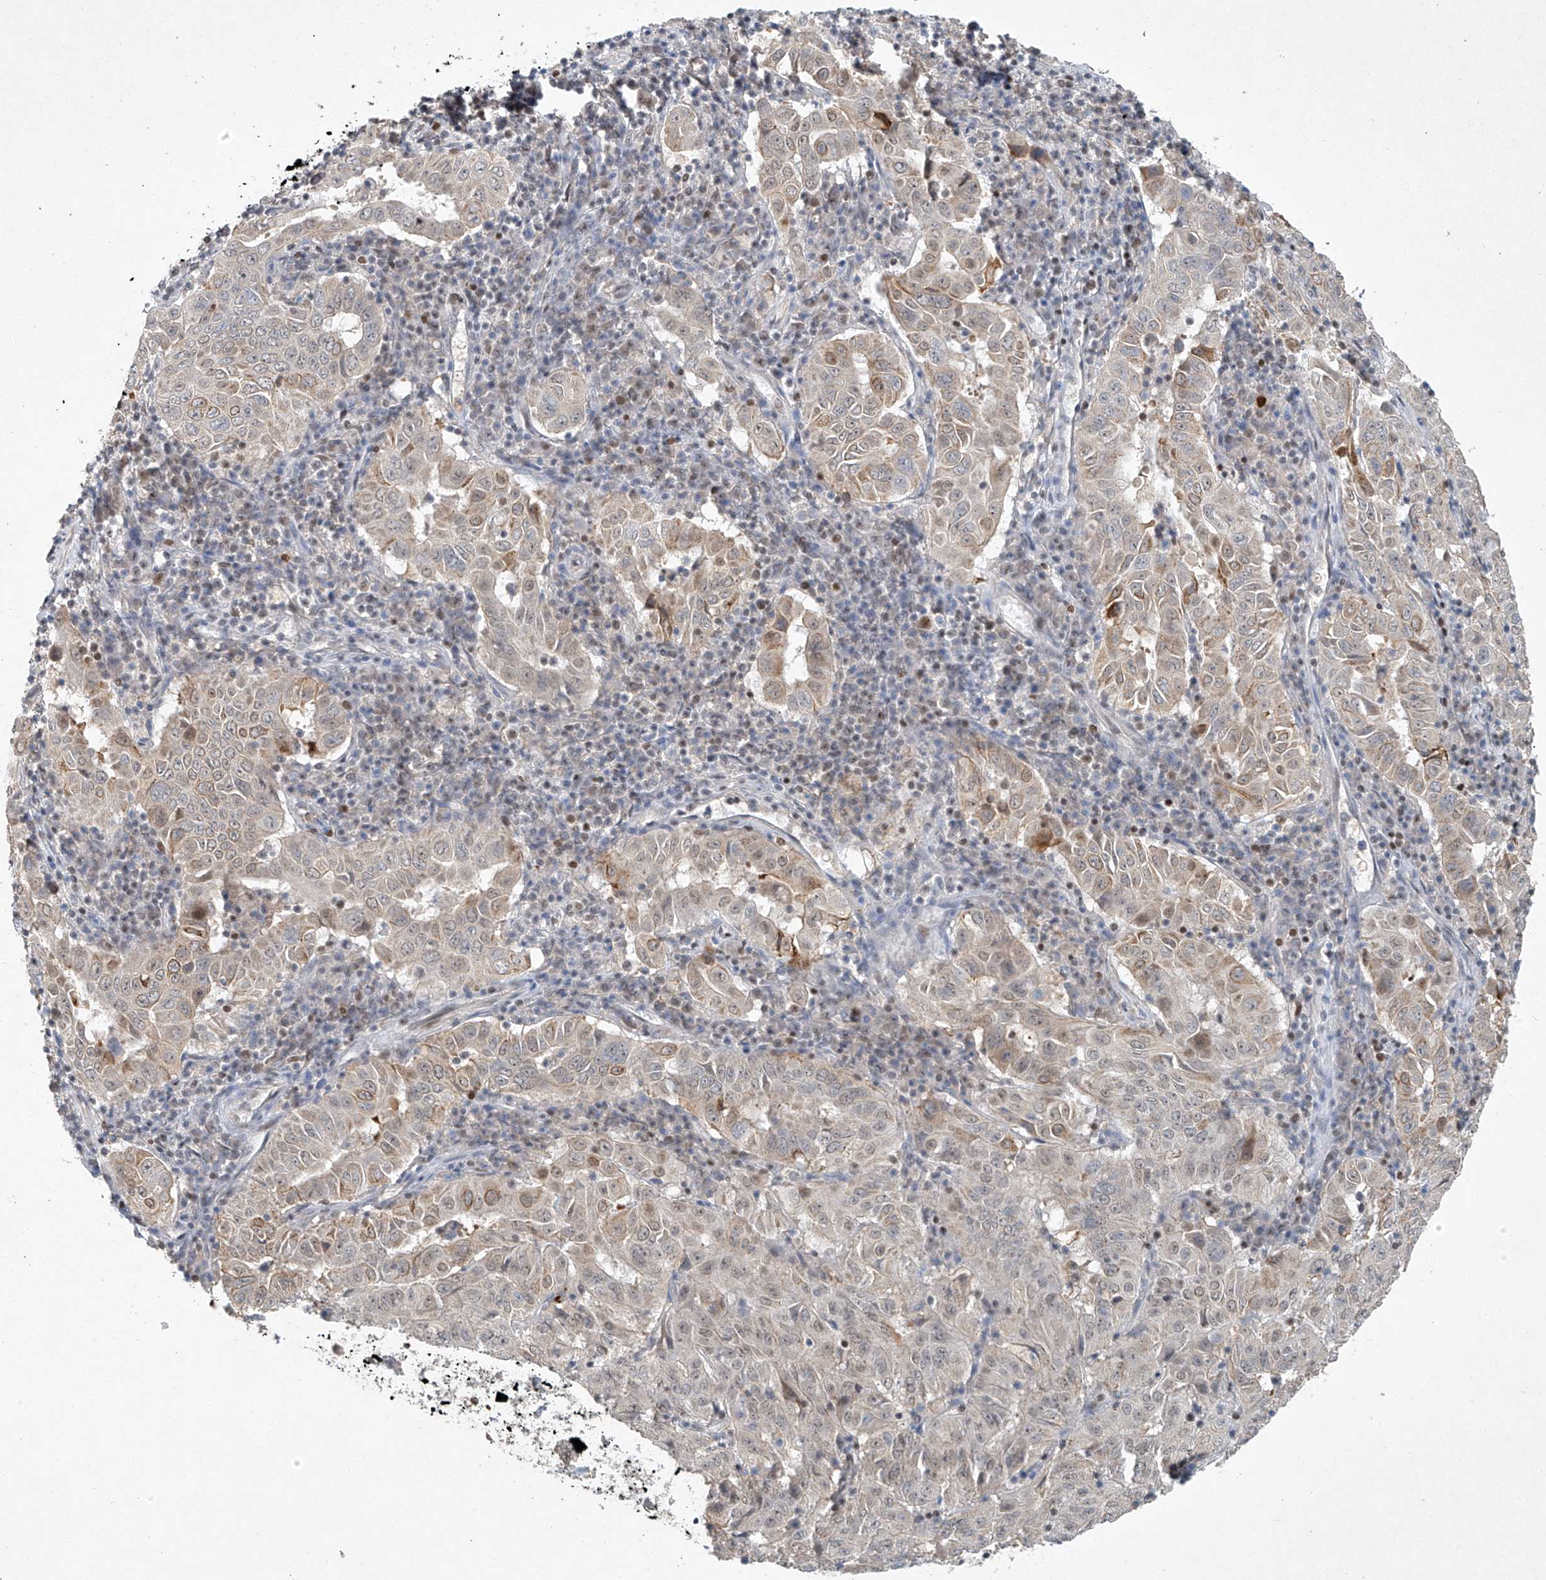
{"staining": {"intensity": "weak", "quantity": "<25%", "location": "cytoplasmic/membranous"}, "tissue": "pancreatic cancer", "cell_type": "Tumor cells", "image_type": "cancer", "snomed": [{"axis": "morphology", "description": "Adenocarcinoma, NOS"}, {"axis": "topography", "description": "Pancreas"}], "caption": "High magnification brightfield microscopy of pancreatic cancer stained with DAB (3,3'-diaminobenzidine) (brown) and counterstained with hematoxylin (blue): tumor cells show no significant positivity.", "gene": "TAF8", "patient": {"sex": "male", "age": 63}}